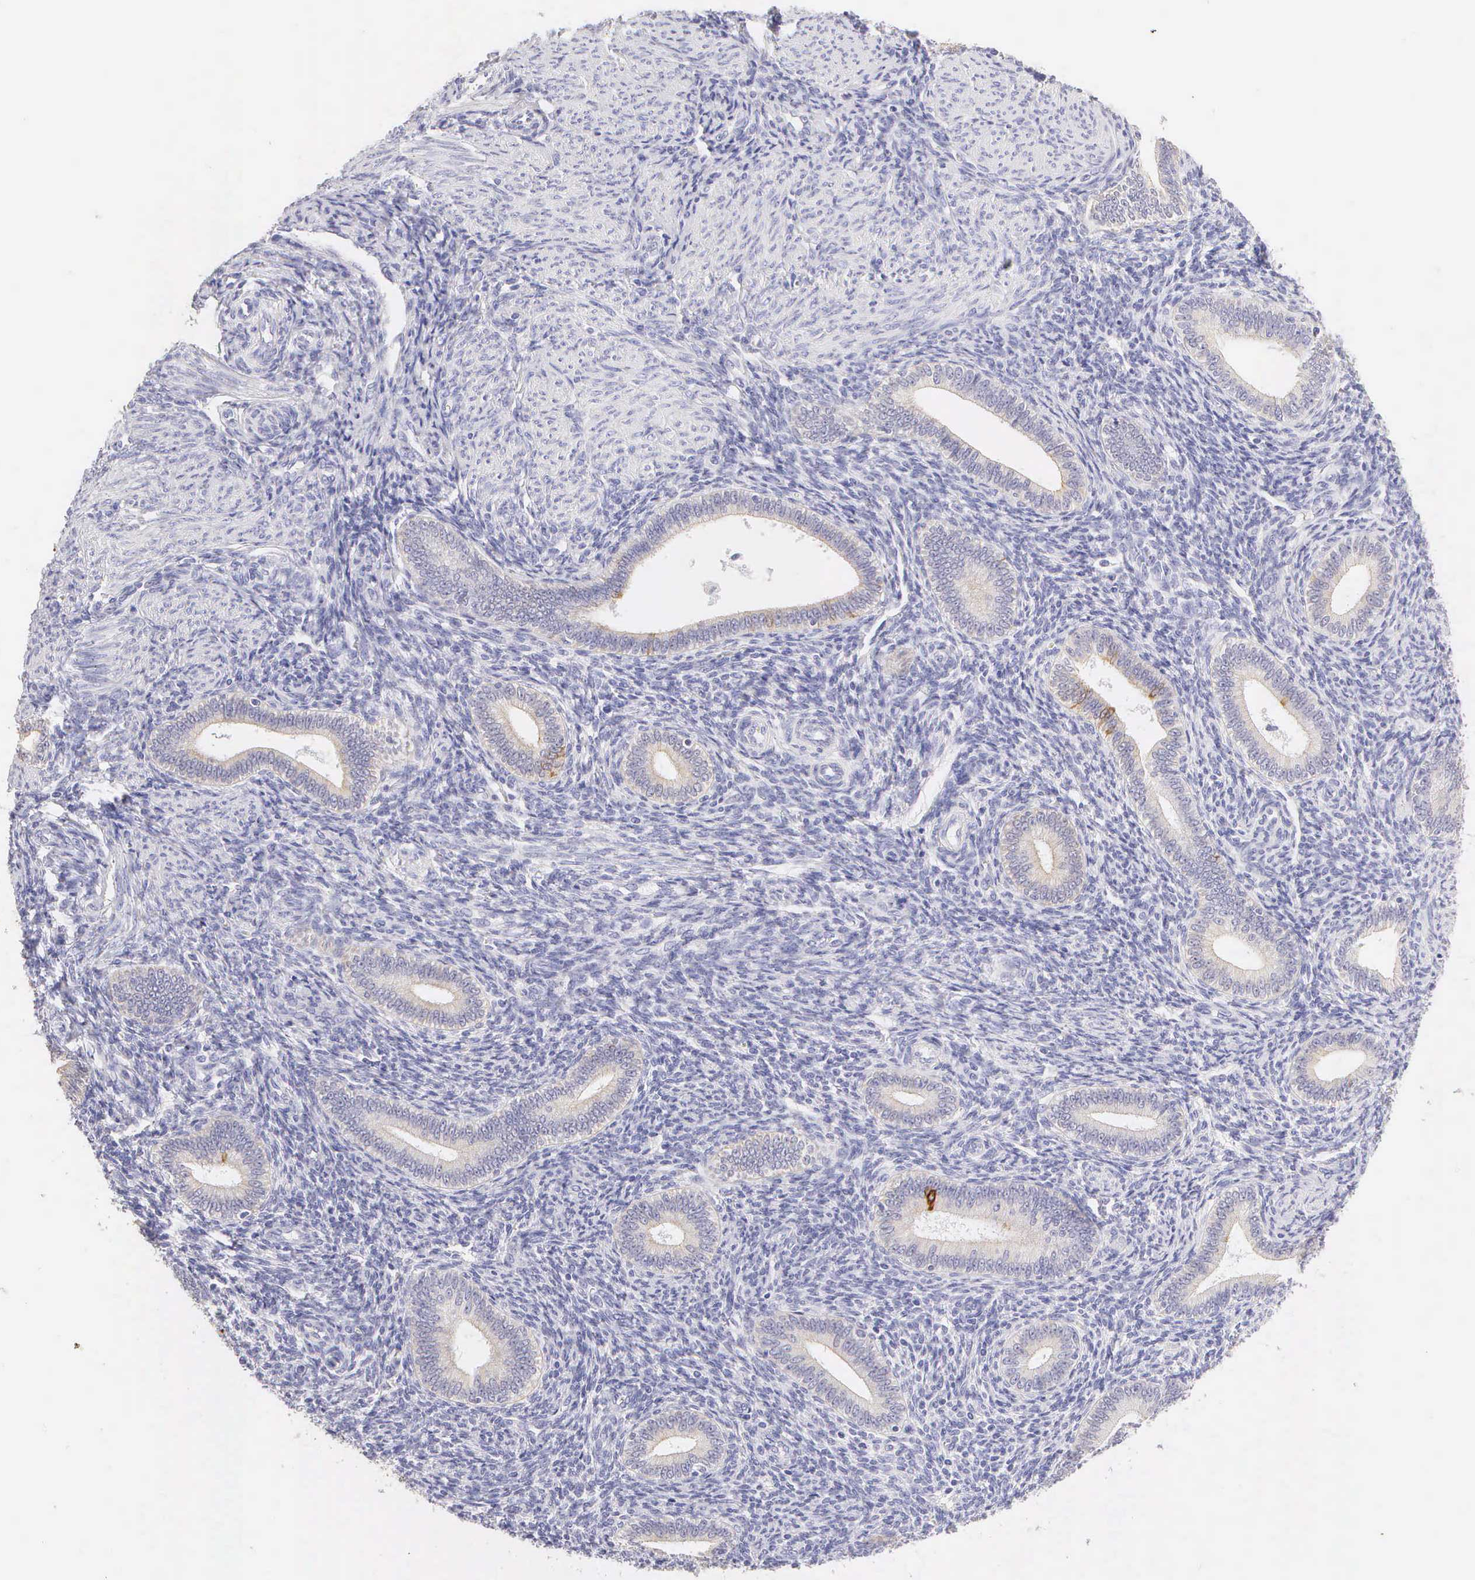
{"staining": {"intensity": "negative", "quantity": "none", "location": "none"}, "tissue": "endometrium", "cell_type": "Cells in endometrial stroma", "image_type": "normal", "snomed": [{"axis": "morphology", "description": "Normal tissue, NOS"}, {"axis": "topography", "description": "Endometrium"}], "caption": "Immunohistochemistry histopathology image of unremarkable human endometrium stained for a protein (brown), which shows no positivity in cells in endometrial stroma.", "gene": "KRT17", "patient": {"sex": "female", "age": 35}}